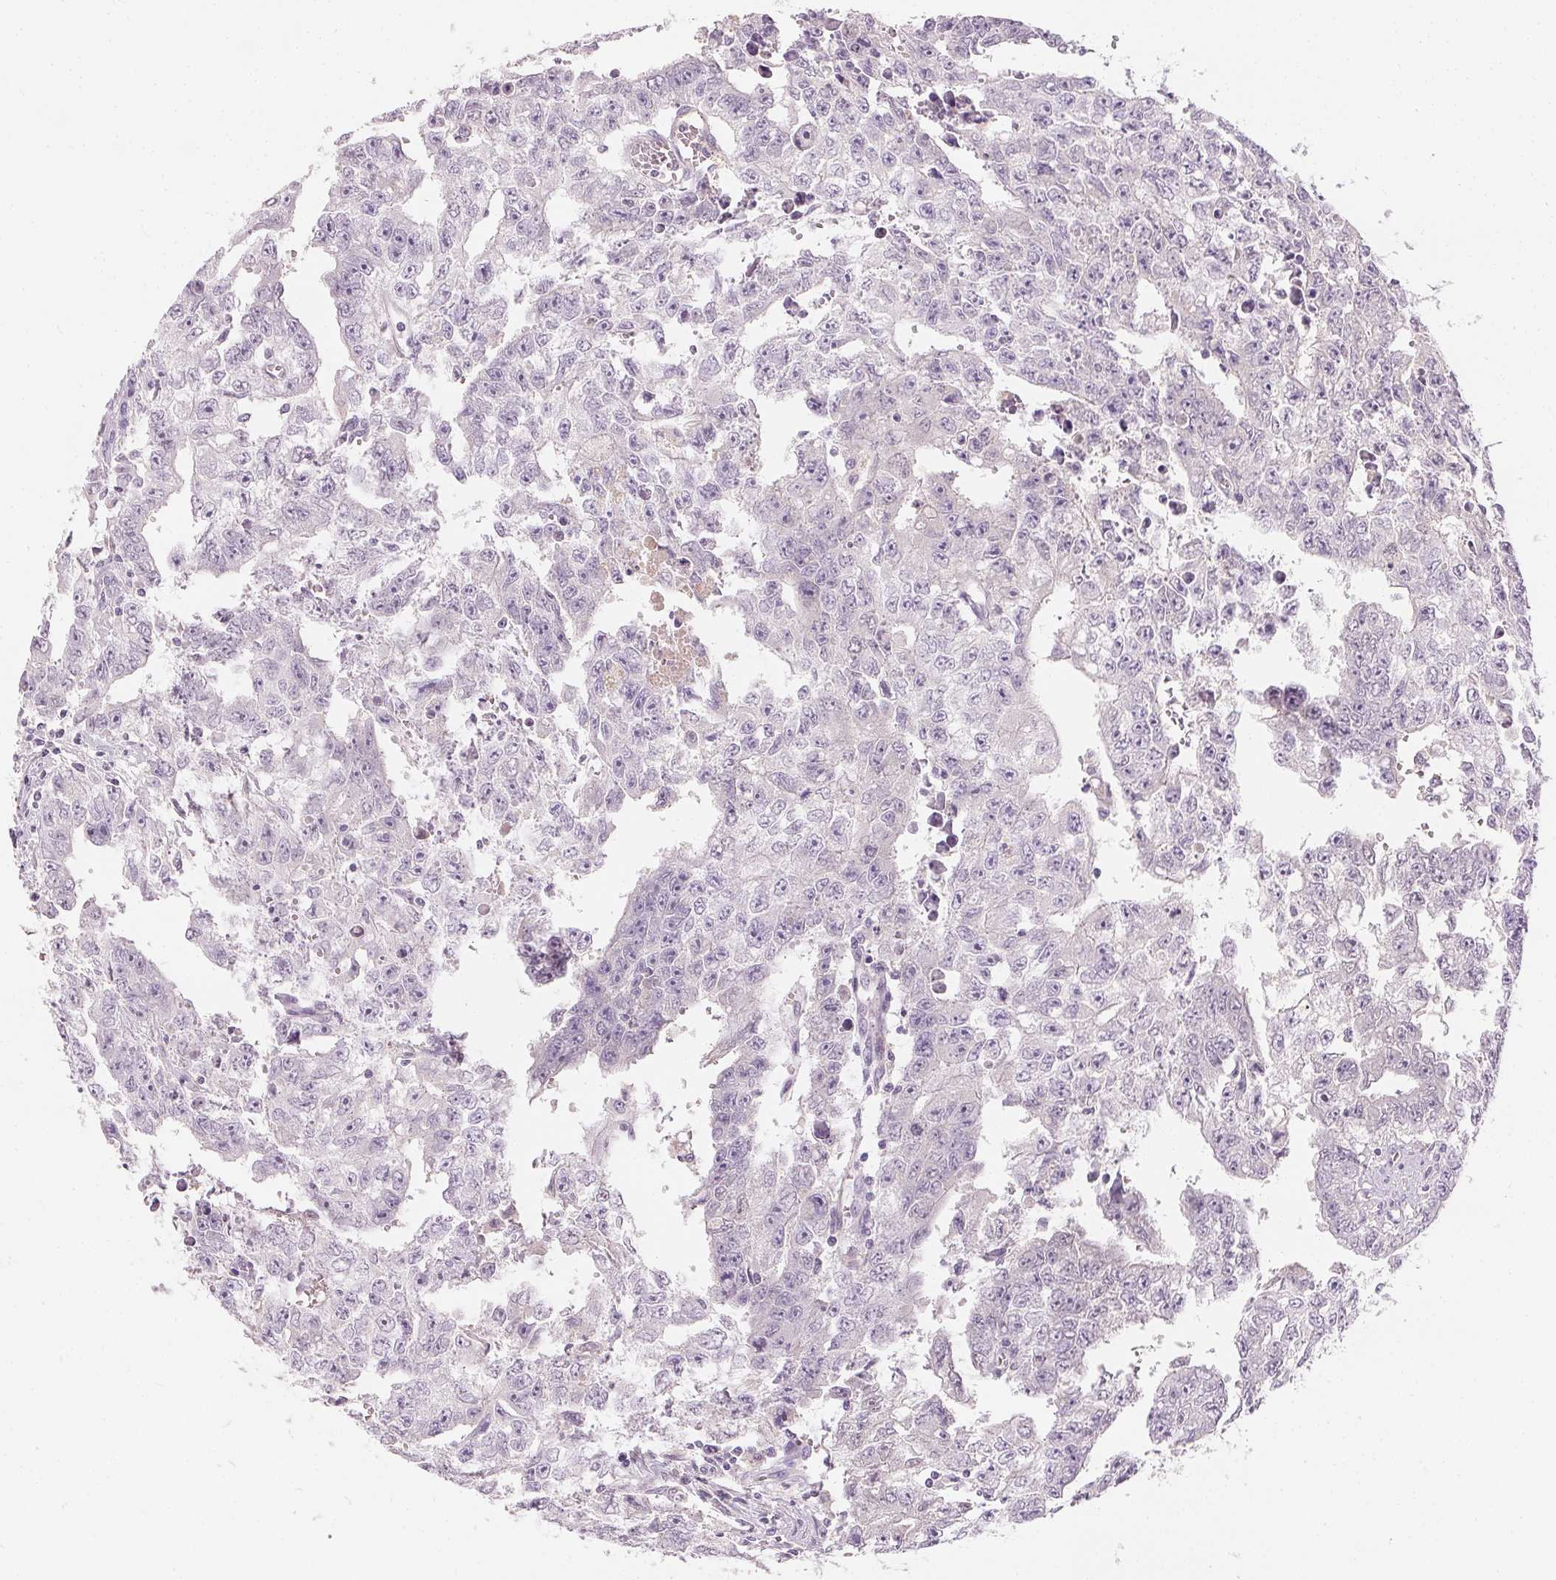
{"staining": {"intensity": "negative", "quantity": "none", "location": "none"}, "tissue": "testis cancer", "cell_type": "Tumor cells", "image_type": "cancer", "snomed": [{"axis": "morphology", "description": "Carcinoma, Embryonal, NOS"}, {"axis": "morphology", "description": "Teratoma, malignant, NOS"}, {"axis": "topography", "description": "Testis"}], "caption": "DAB immunohistochemical staining of testis cancer (embryonal carcinoma) demonstrates no significant staining in tumor cells.", "gene": "AFM", "patient": {"sex": "male", "age": 24}}